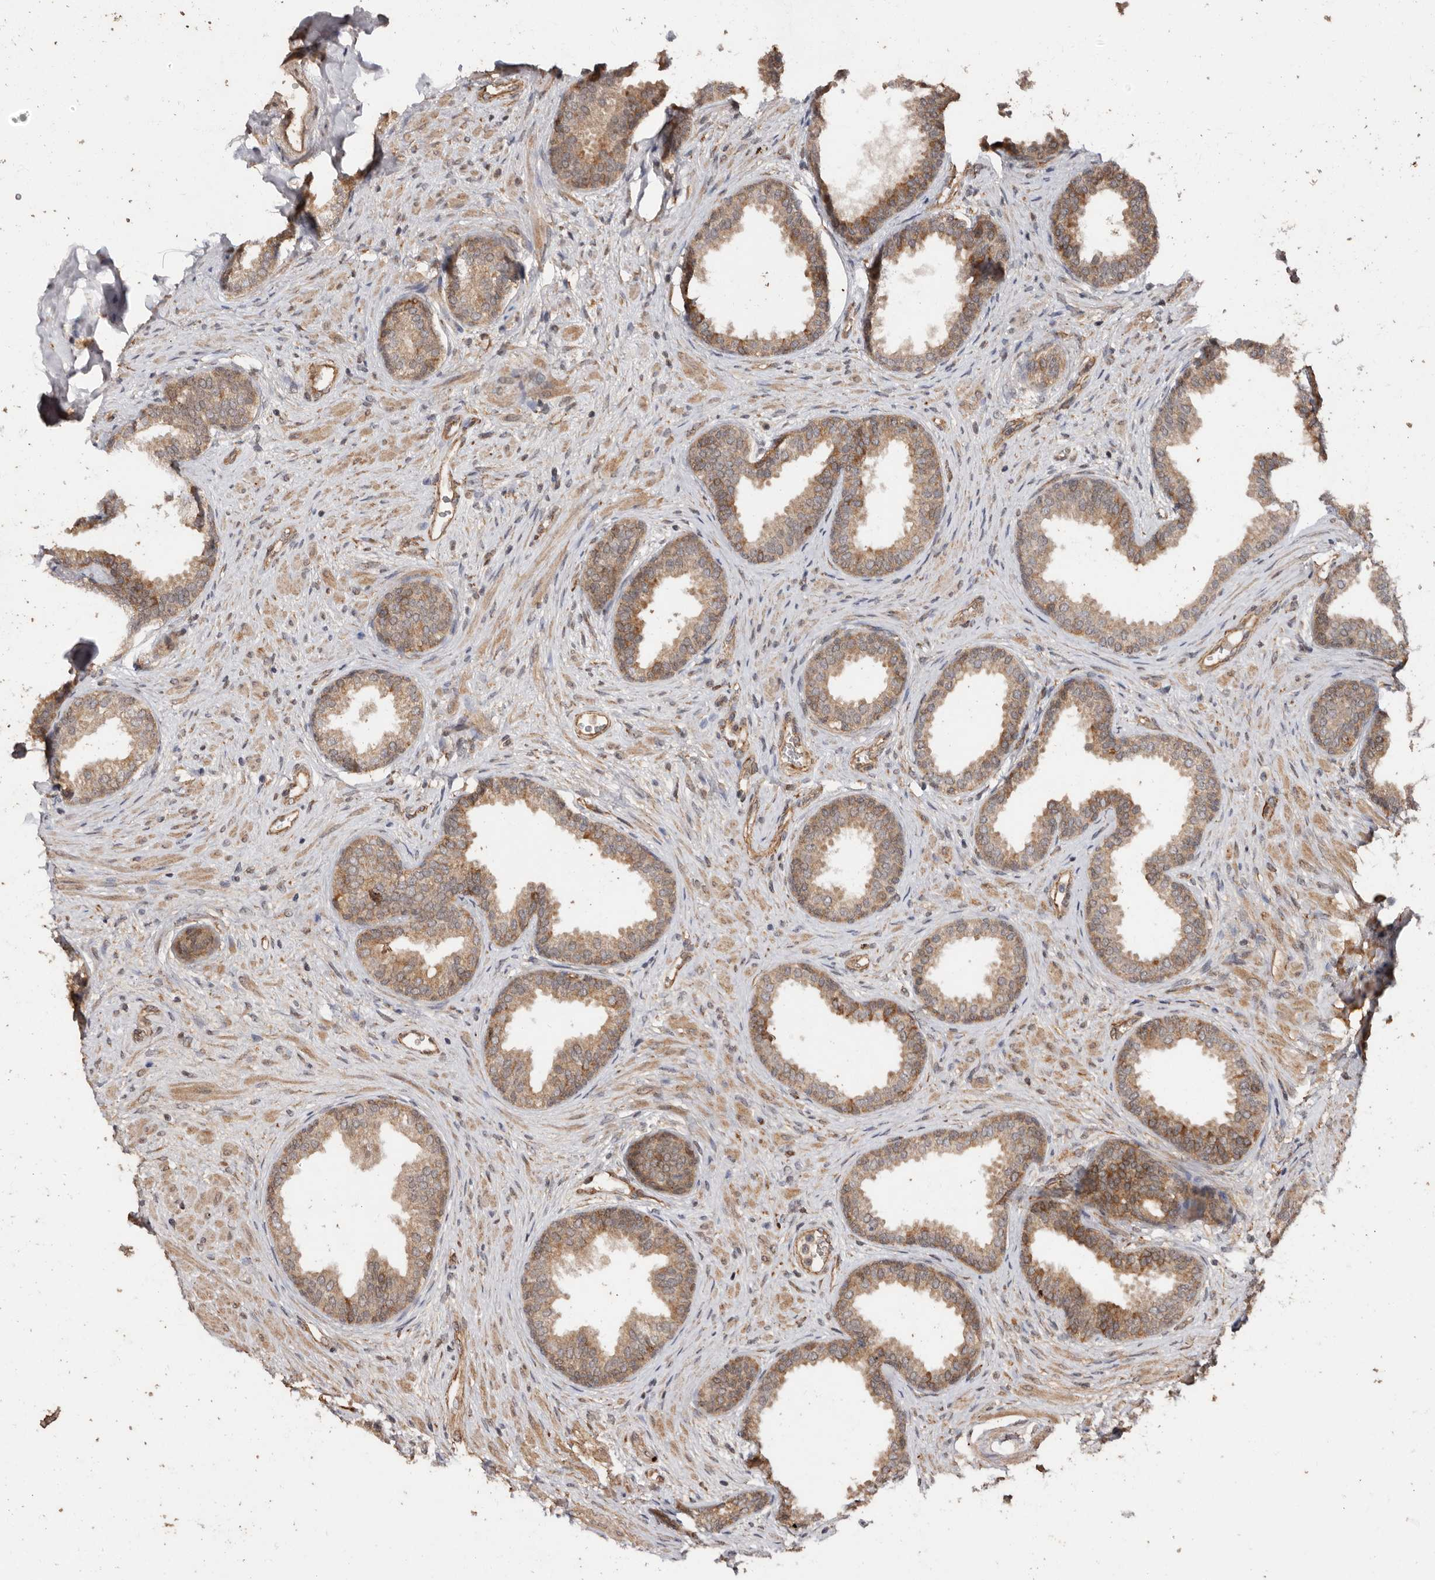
{"staining": {"intensity": "moderate", "quantity": ">75%", "location": "cytoplasmic/membranous"}, "tissue": "prostate", "cell_type": "Glandular cells", "image_type": "normal", "snomed": [{"axis": "morphology", "description": "Normal tissue, NOS"}, {"axis": "topography", "description": "Prostate"}], "caption": "Immunohistochemistry (IHC) of unremarkable human prostate shows medium levels of moderate cytoplasmic/membranous positivity in about >75% of glandular cells. (Brightfield microscopy of DAB IHC at high magnification).", "gene": "RSPO2", "patient": {"sex": "male", "age": 76}}